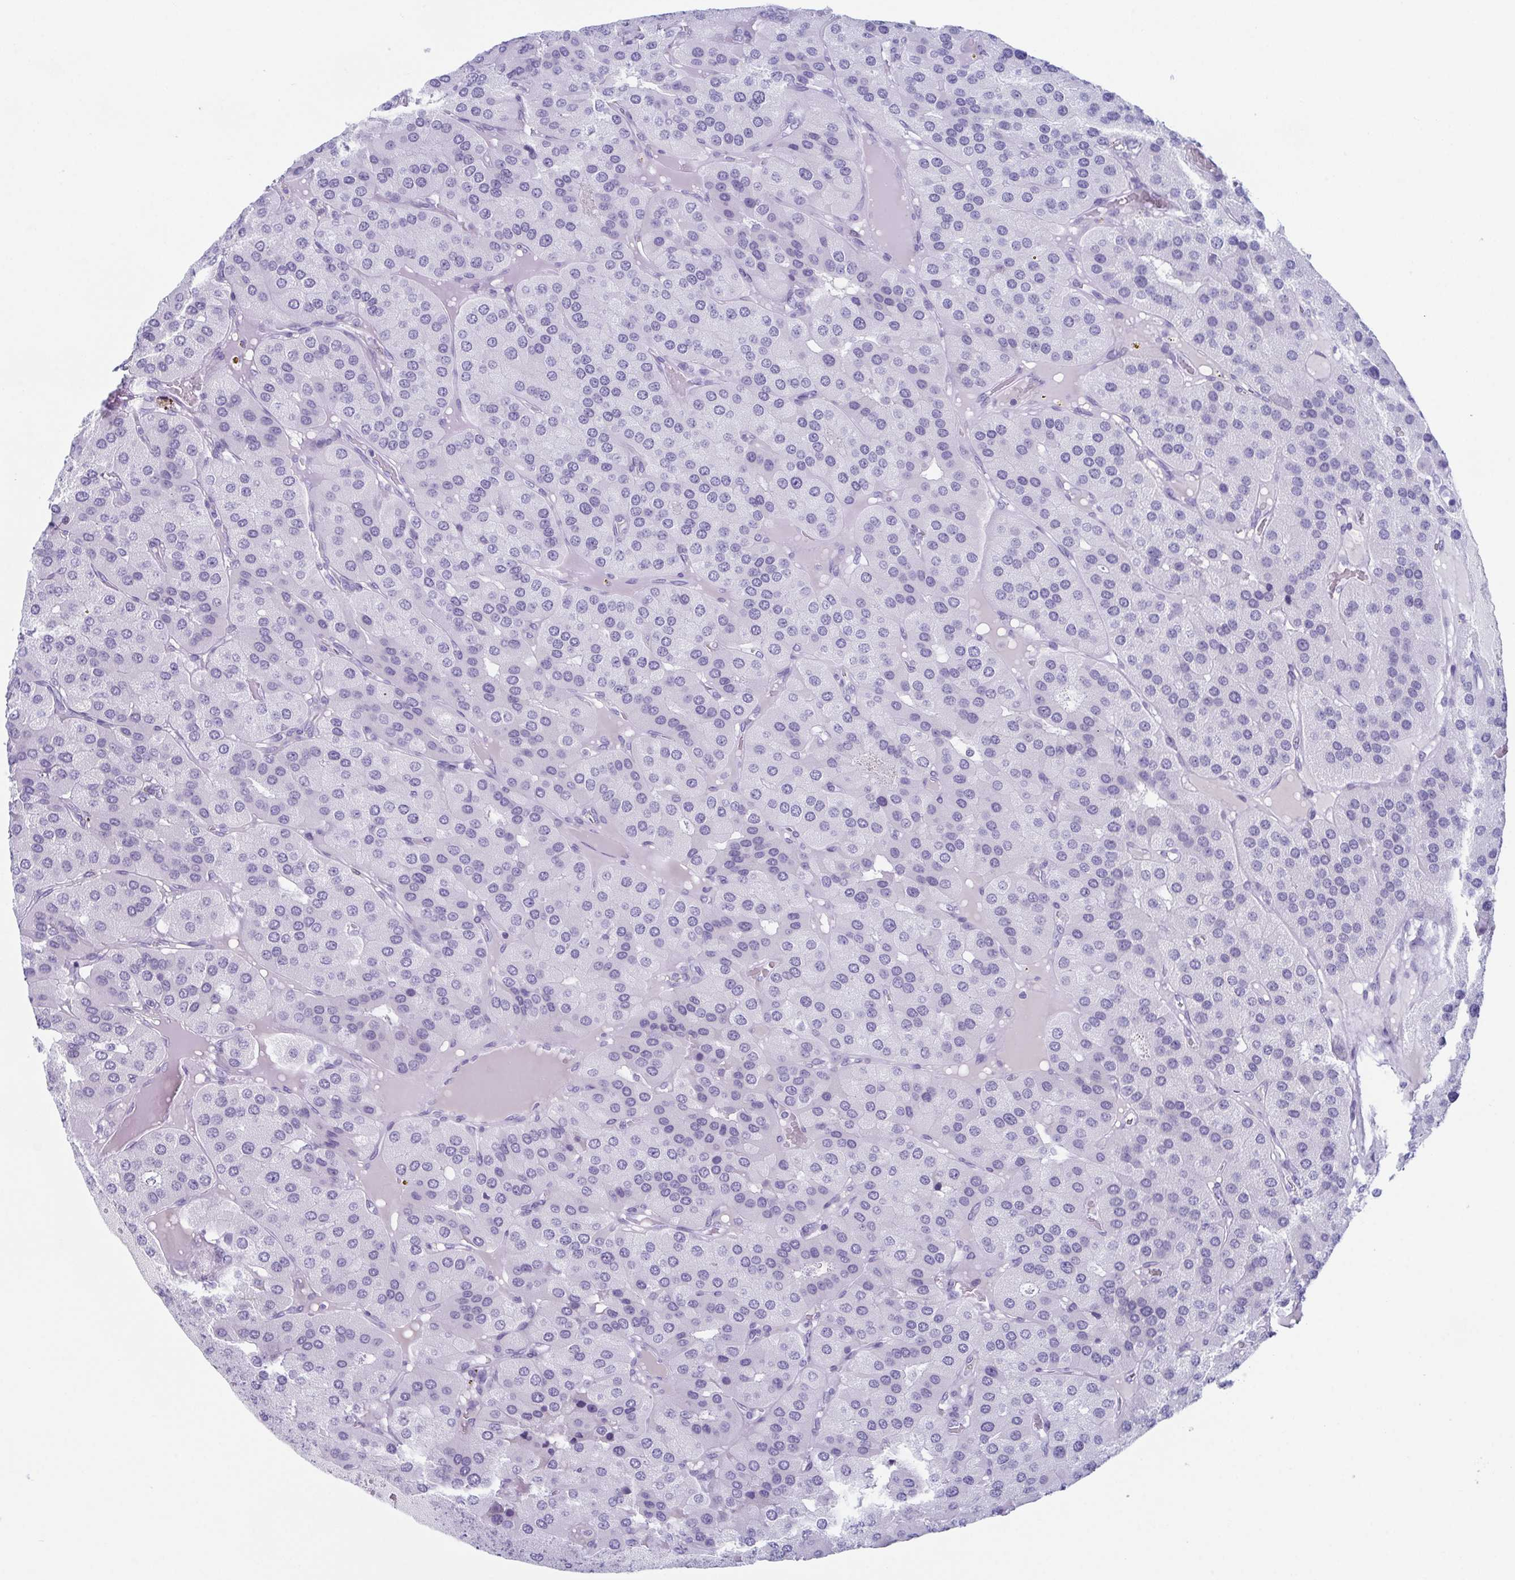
{"staining": {"intensity": "negative", "quantity": "none", "location": "none"}, "tissue": "parathyroid gland", "cell_type": "Glandular cells", "image_type": "normal", "snomed": [{"axis": "morphology", "description": "Normal tissue, NOS"}, {"axis": "morphology", "description": "Adenoma, NOS"}, {"axis": "topography", "description": "Parathyroid gland"}], "caption": "Glandular cells show no significant protein positivity in normal parathyroid gland.", "gene": "ZFP64", "patient": {"sex": "female", "age": 86}}